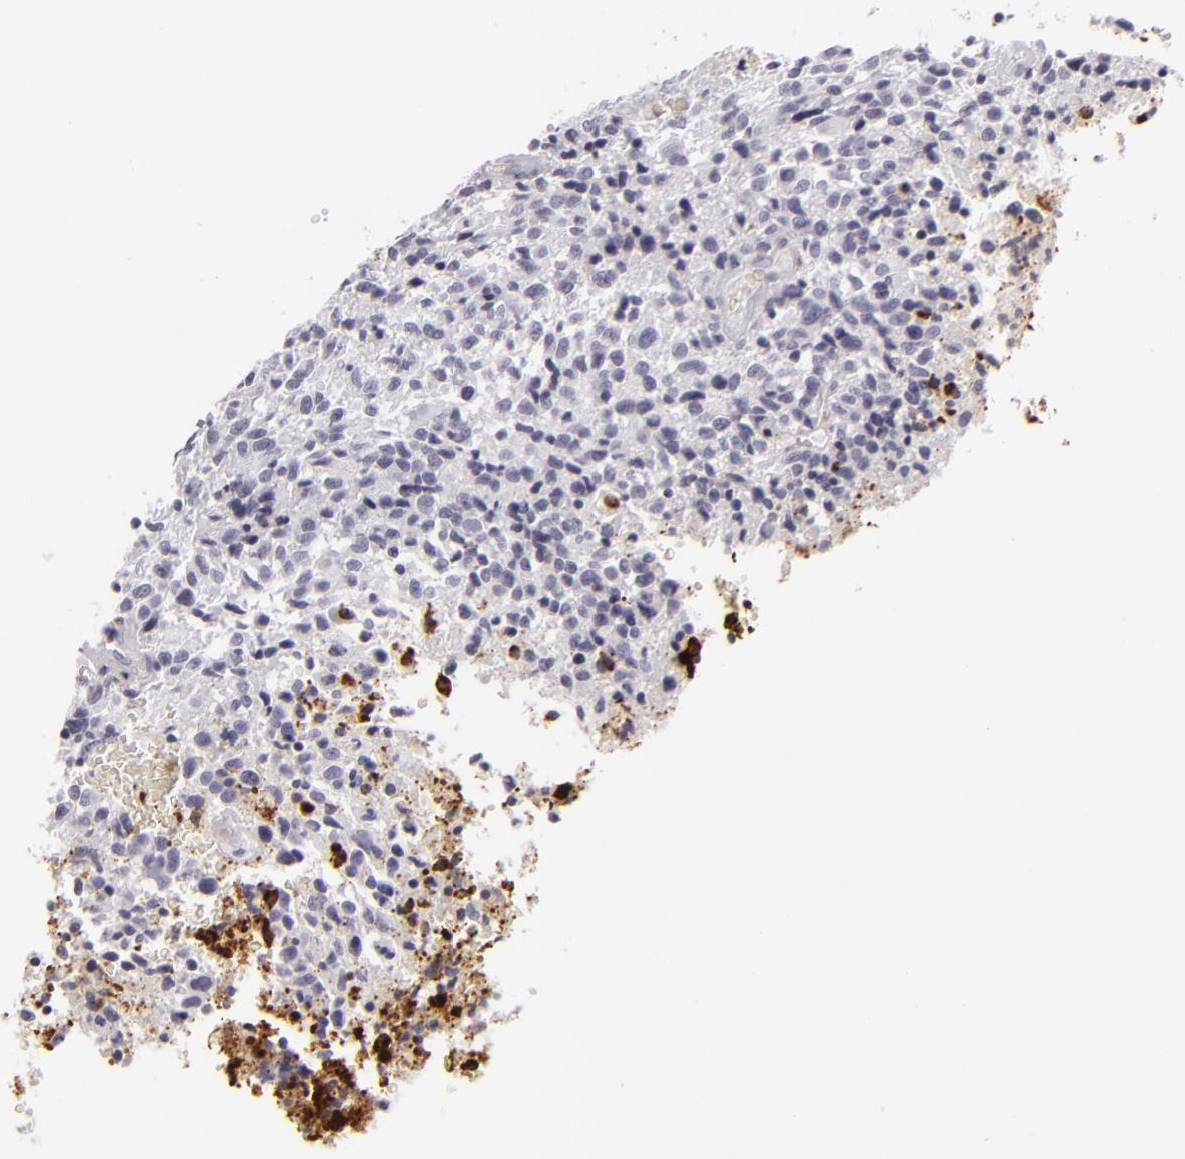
{"staining": {"intensity": "negative", "quantity": "none", "location": "none"}, "tissue": "glioma", "cell_type": "Tumor cells", "image_type": "cancer", "snomed": [{"axis": "morphology", "description": "Glioma, malignant, High grade"}, {"axis": "topography", "description": "Brain"}], "caption": "Tumor cells show no significant staining in high-grade glioma (malignant).", "gene": "C9", "patient": {"sex": "male", "age": 36}}